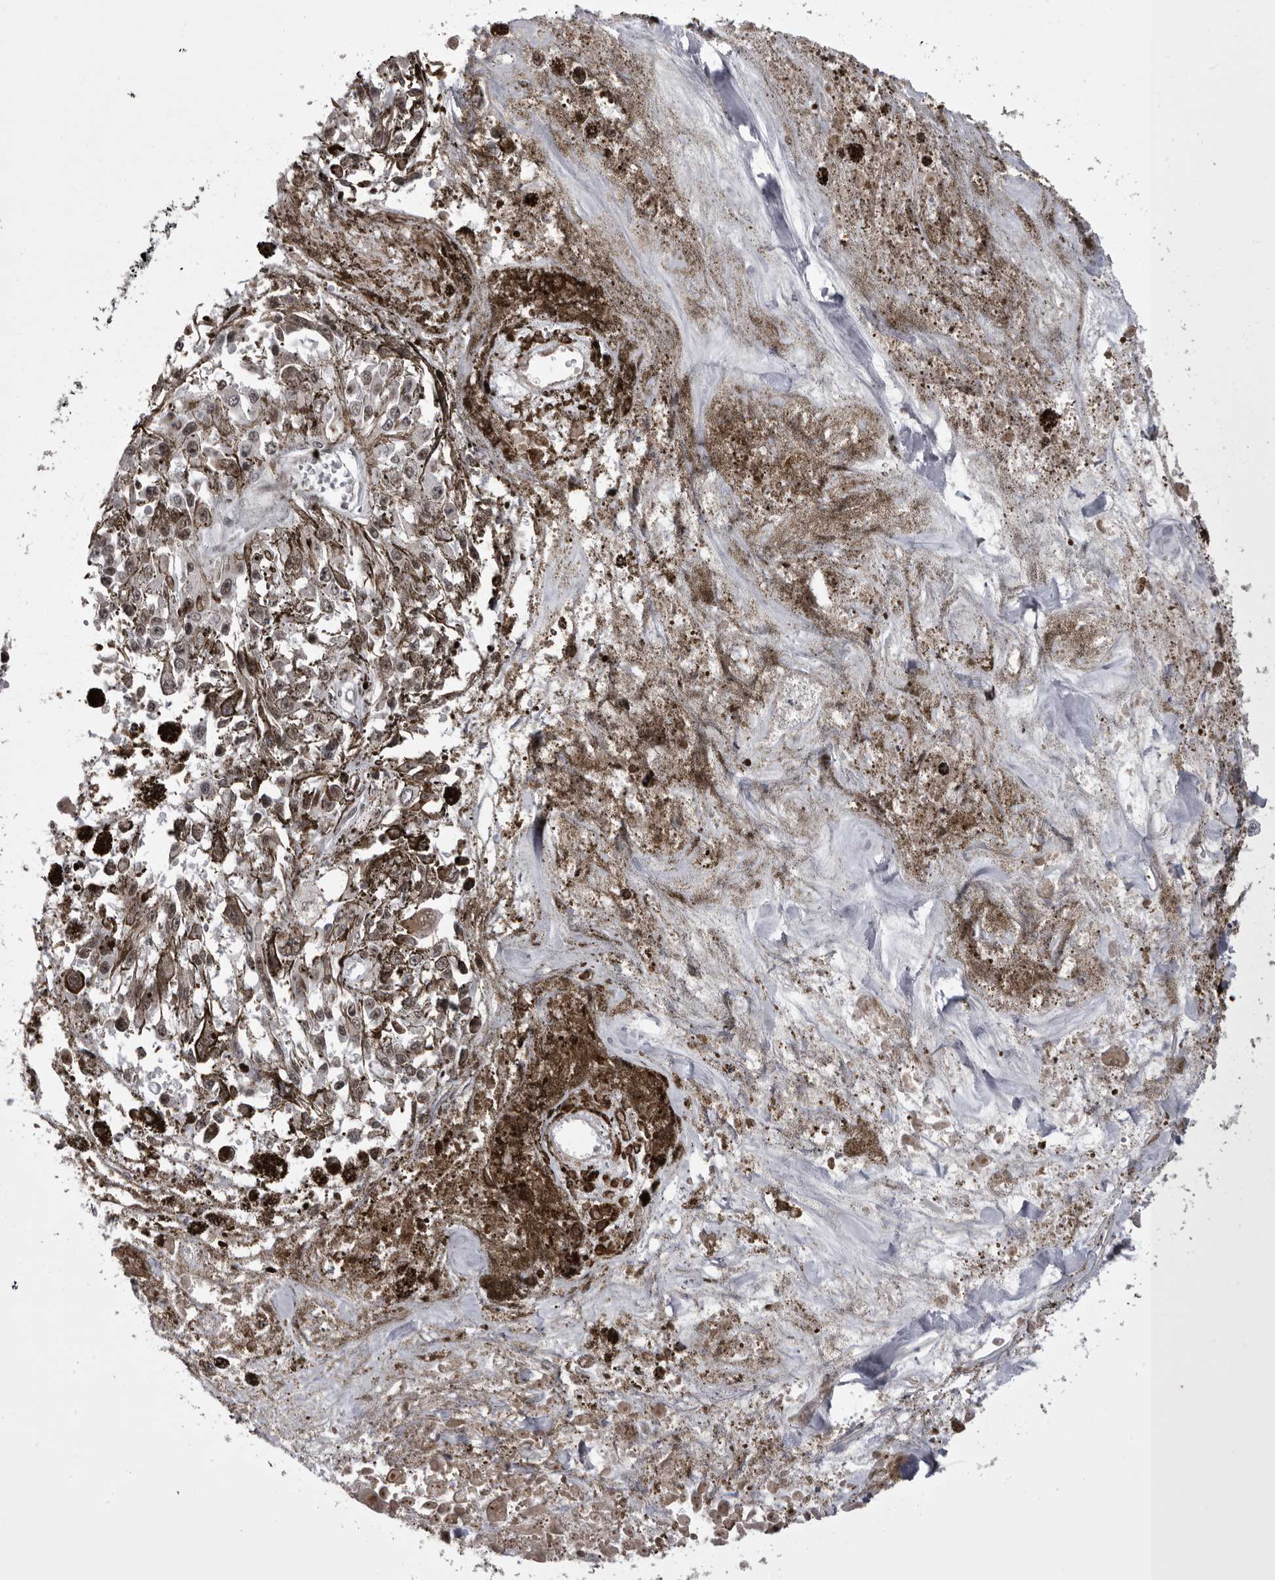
{"staining": {"intensity": "weak", "quantity": "<25%", "location": "nuclear"}, "tissue": "melanoma", "cell_type": "Tumor cells", "image_type": "cancer", "snomed": [{"axis": "morphology", "description": "Malignant melanoma, Metastatic site"}, {"axis": "topography", "description": "Lymph node"}], "caption": "IHC histopathology image of malignant melanoma (metastatic site) stained for a protein (brown), which displays no positivity in tumor cells.", "gene": "PRPF3", "patient": {"sex": "male", "age": 59}}